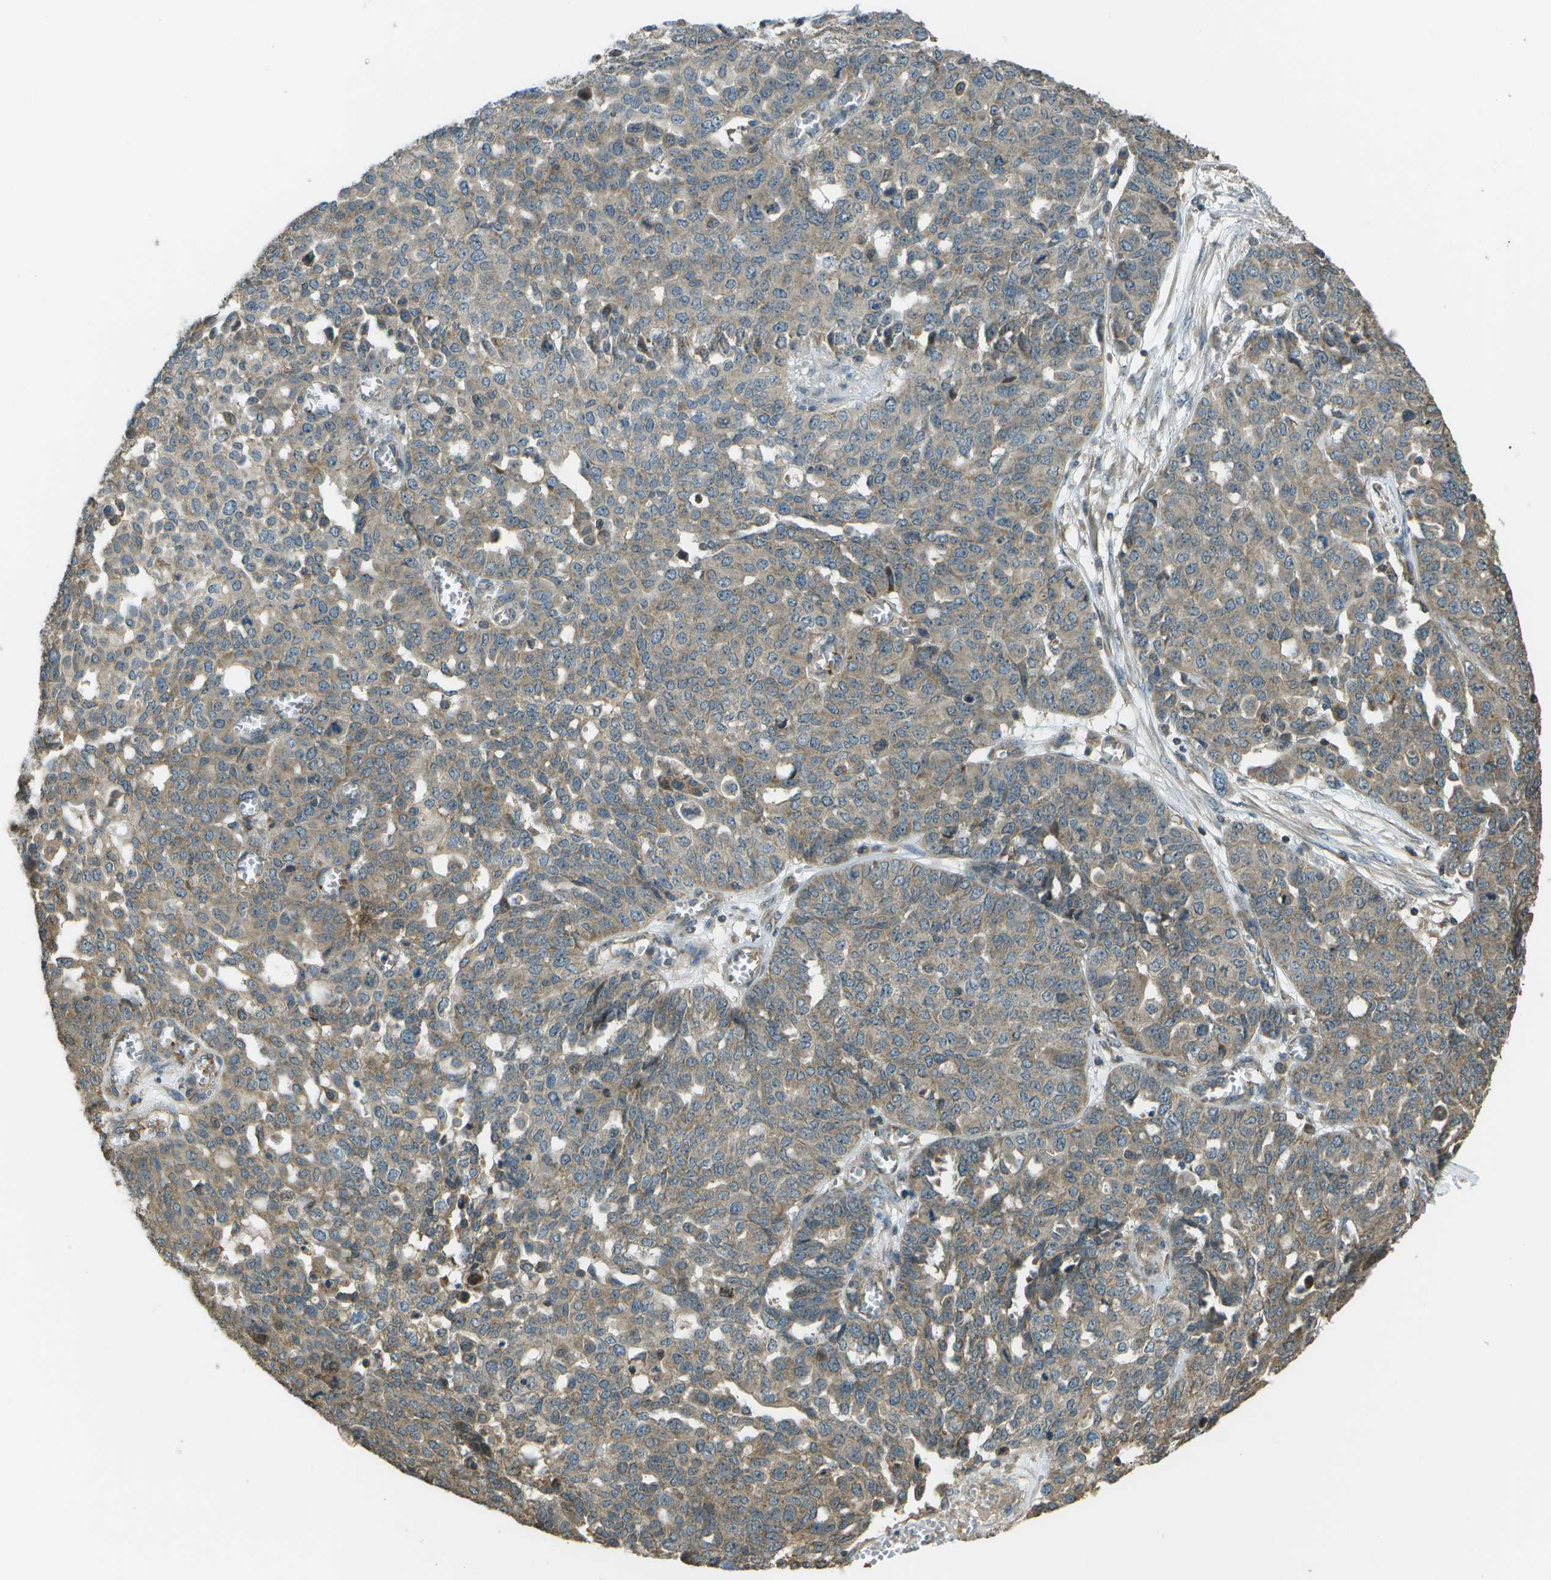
{"staining": {"intensity": "weak", "quantity": ">75%", "location": "cytoplasmic/membranous"}, "tissue": "ovarian cancer", "cell_type": "Tumor cells", "image_type": "cancer", "snomed": [{"axis": "morphology", "description": "Cystadenocarcinoma, serous, NOS"}, {"axis": "topography", "description": "Ovary"}], "caption": "Tumor cells reveal low levels of weak cytoplasmic/membranous staining in about >75% of cells in human ovarian cancer. (DAB (3,3'-diaminobenzidine) IHC, brown staining for protein, blue staining for nuclei).", "gene": "PLPBP", "patient": {"sex": "female", "age": 56}}